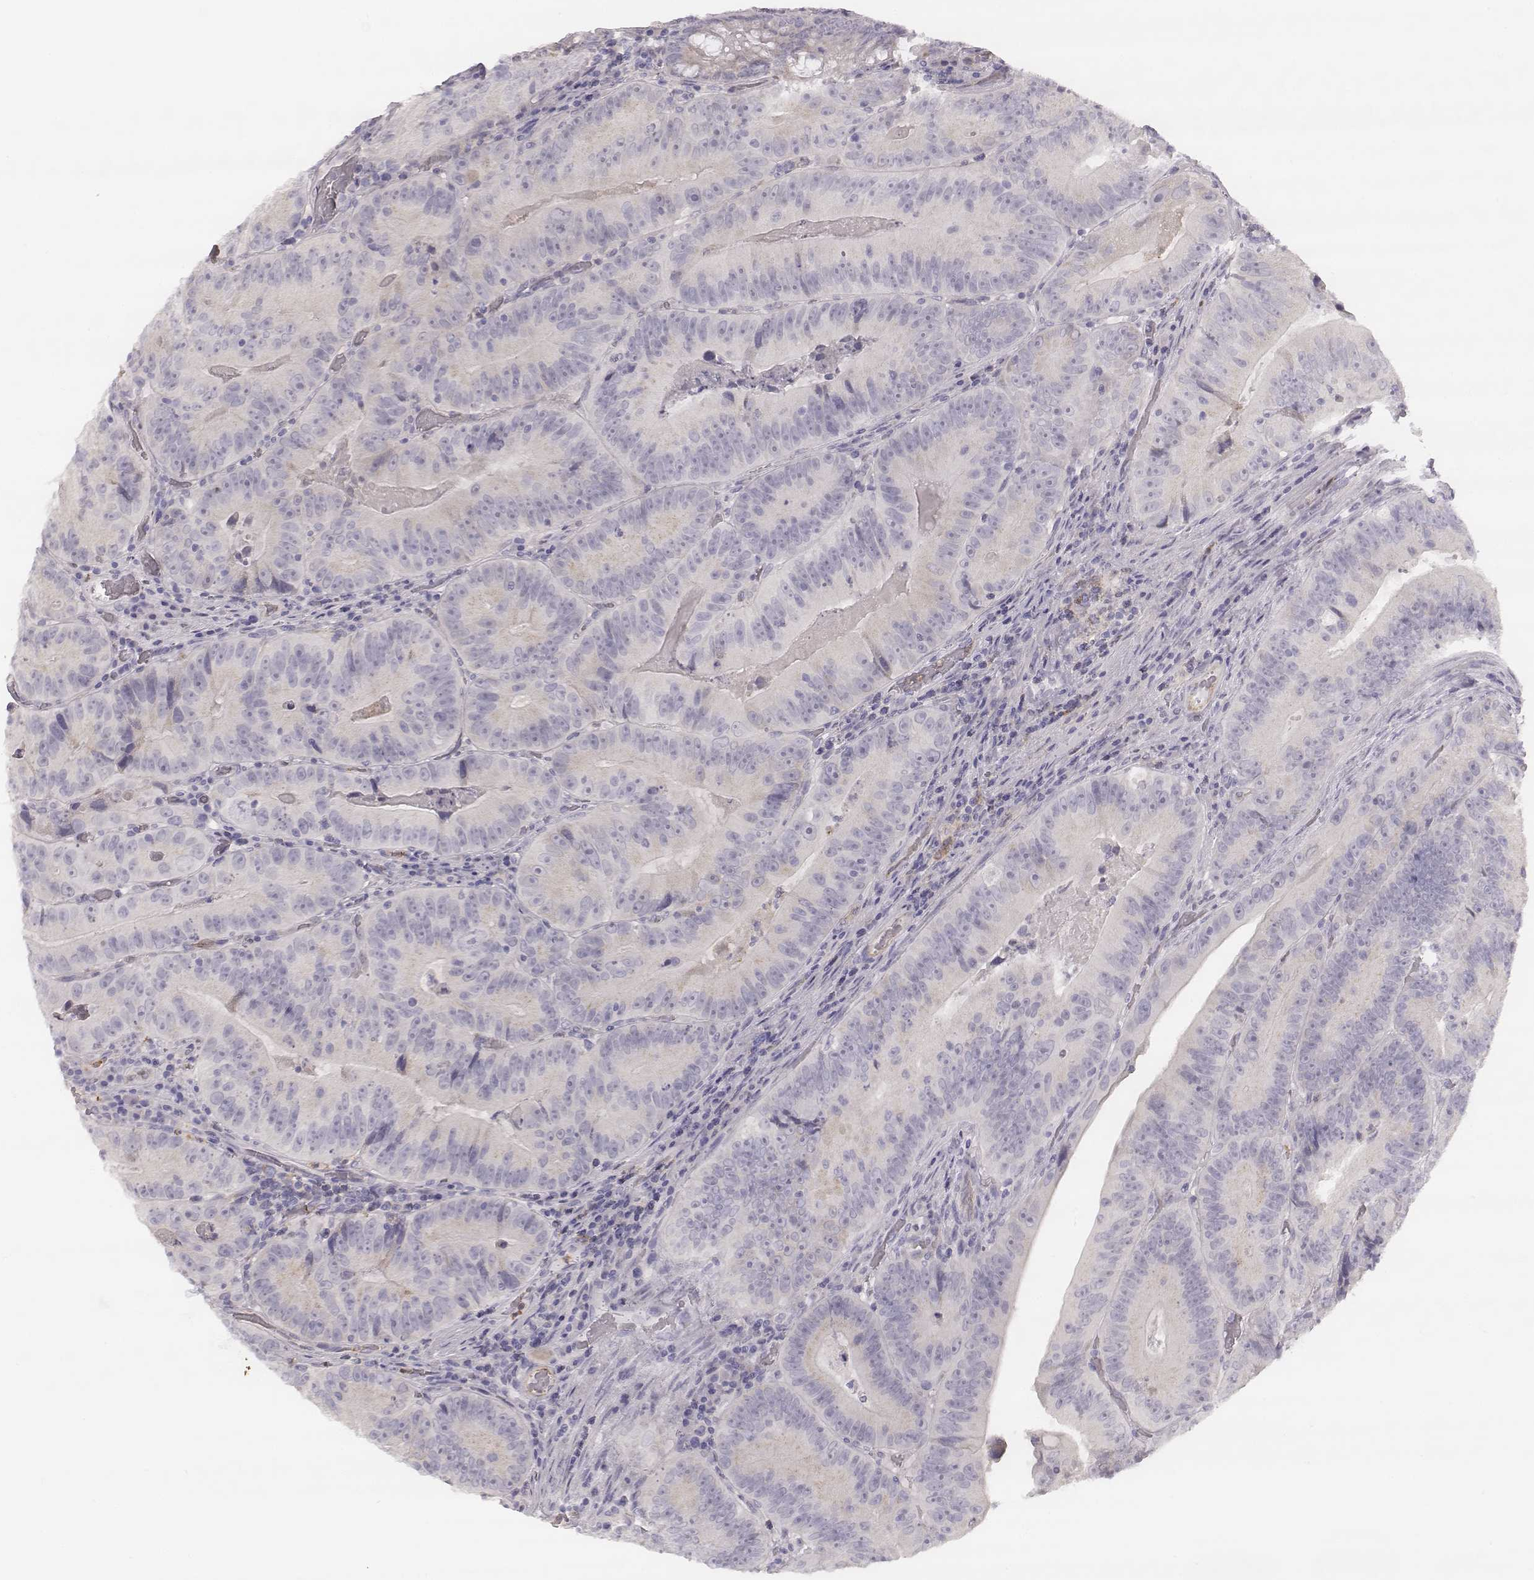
{"staining": {"intensity": "negative", "quantity": "none", "location": "none"}, "tissue": "colorectal cancer", "cell_type": "Tumor cells", "image_type": "cancer", "snomed": [{"axis": "morphology", "description": "Adenocarcinoma, NOS"}, {"axis": "topography", "description": "Colon"}], "caption": "Immunohistochemistry (IHC) of human colorectal adenocarcinoma exhibits no expression in tumor cells.", "gene": "KCNJ12", "patient": {"sex": "female", "age": 86}}